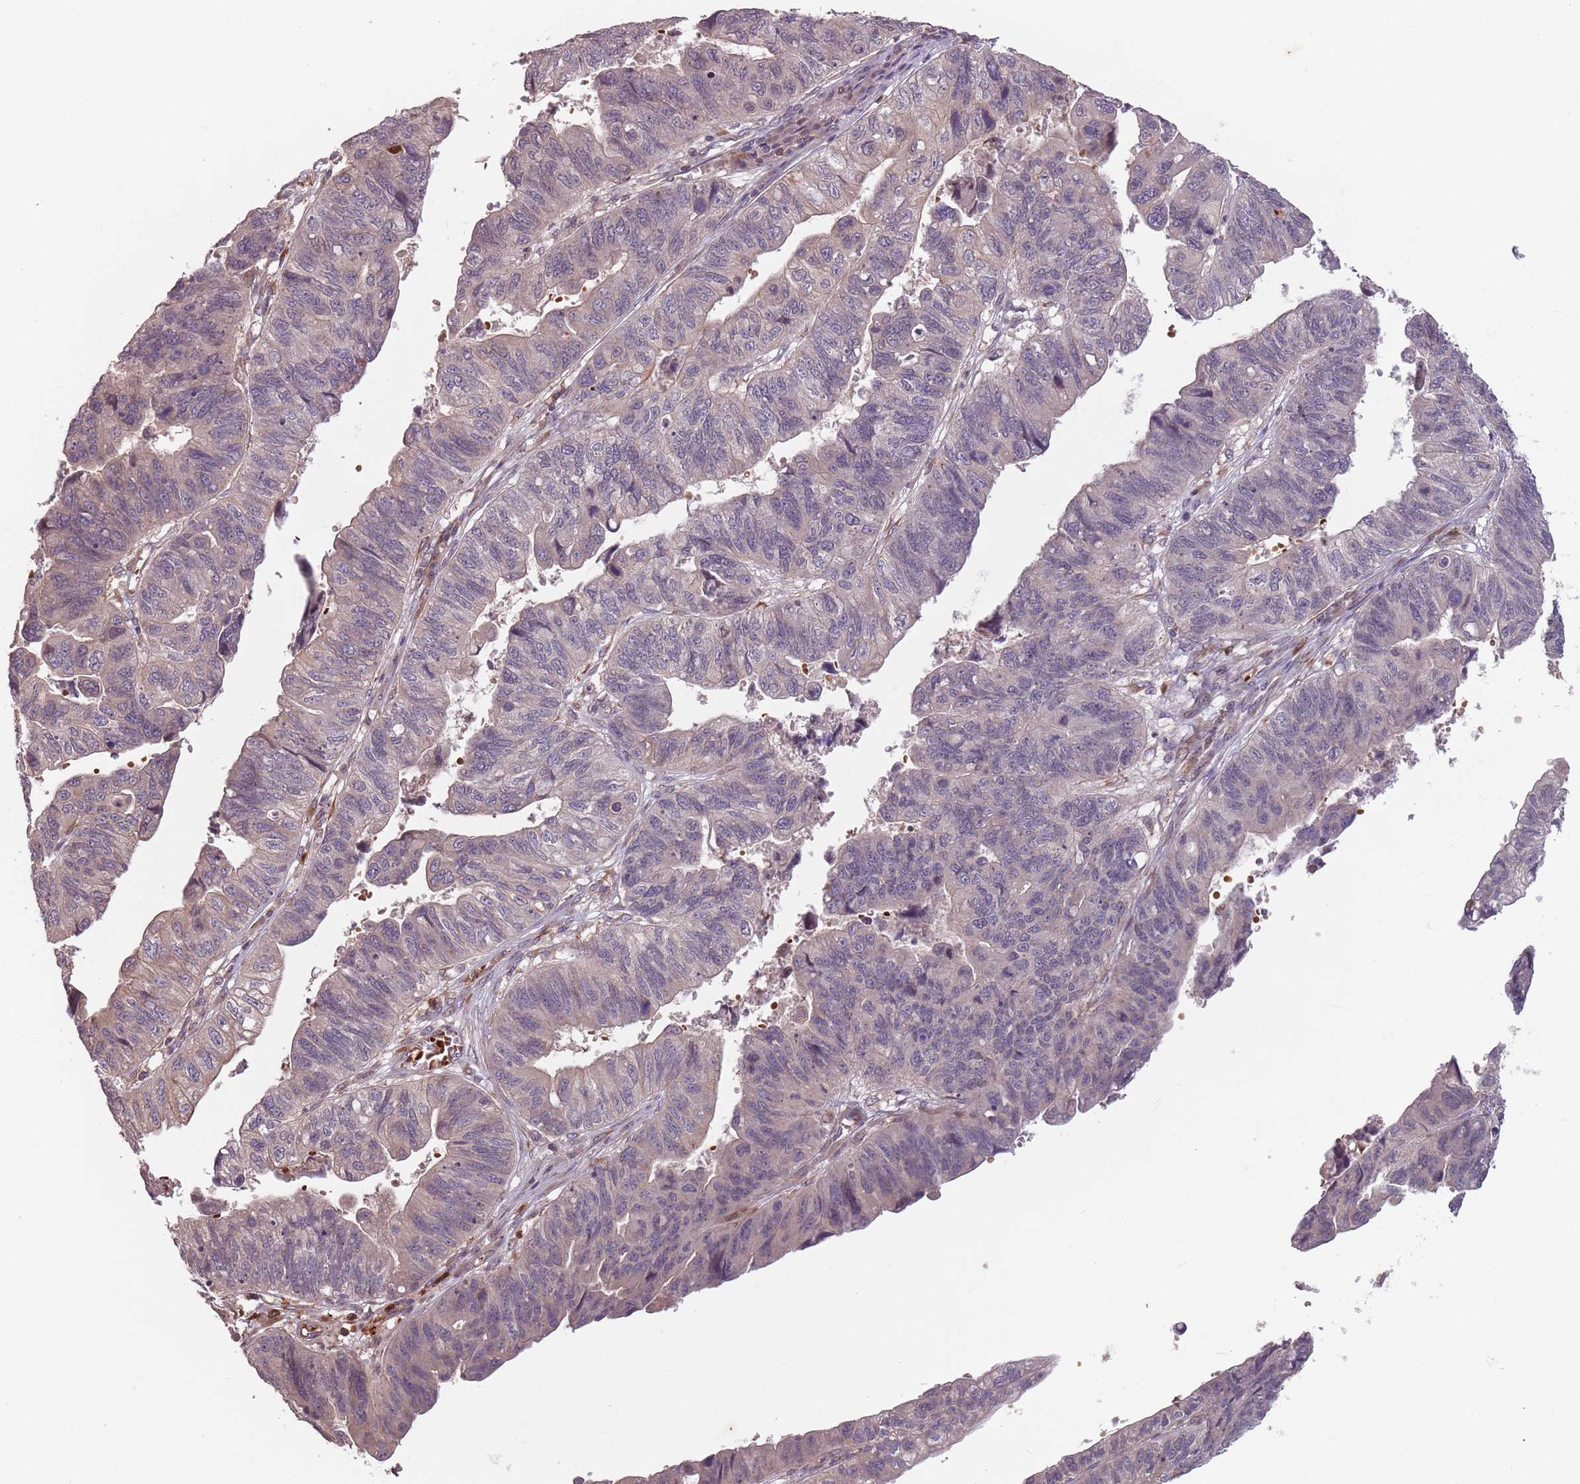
{"staining": {"intensity": "moderate", "quantity": "<25%", "location": "cytoplasmic/membranous"}, "tissue": "stomach cancer", "cell_type": "Tumor cells", "image_type": "cancer", "snomed": [{"axis": "morphology", "description": "Adenocarcinoma, NOS"}, {"axis": "topography", "description": "Stomach"}], "caption": "The micrograph demonstrates a brown stain indicating the presence of a protein in the cytoplasmic/membranous of tumor cells in stomach cancer. (DAB IHC with brightfield microscopy, high magnification).", "gene": "GPR180", "patient": {"sex": "male", "age": 59}}